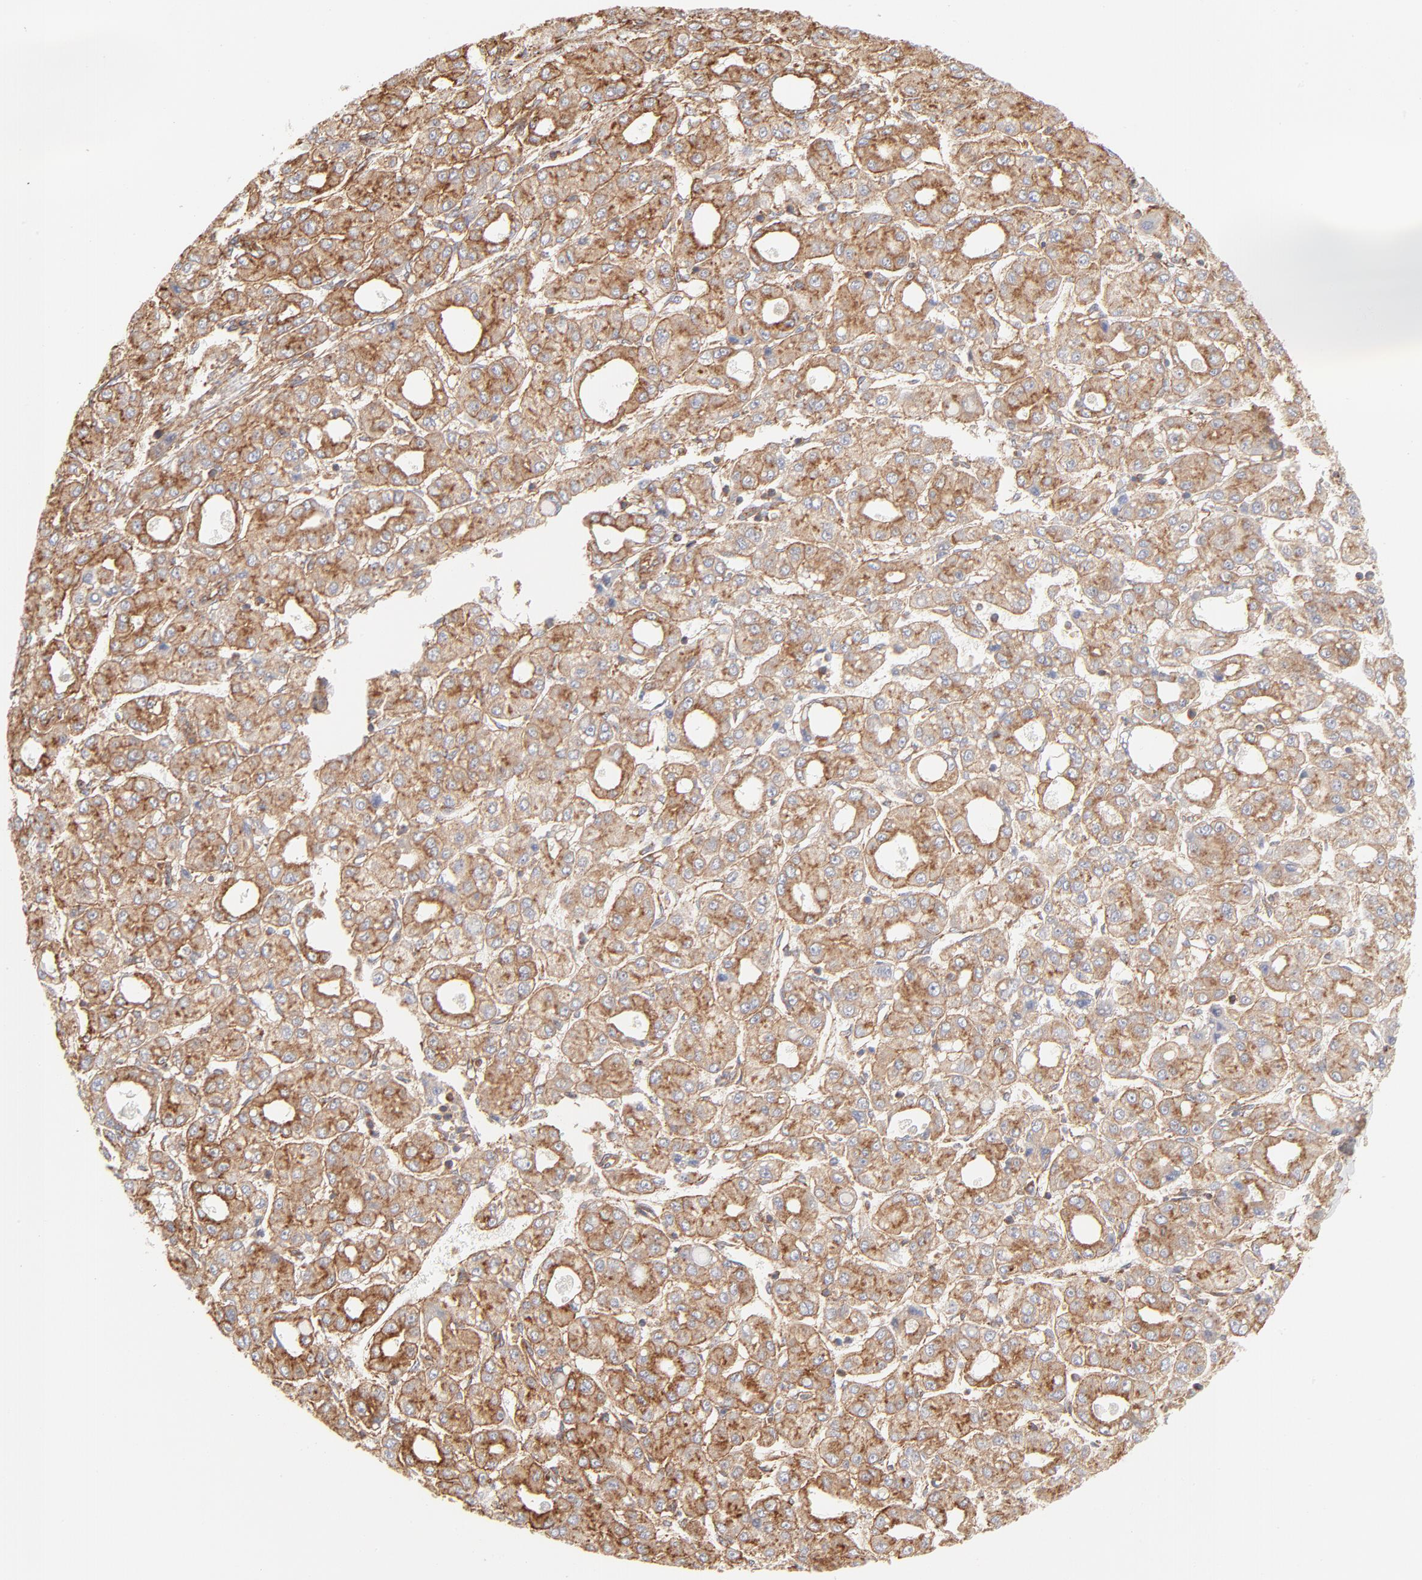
{"staining": {"intensity": "moderate", "quantity": ">75%", "location": "cytoplasmic/membranous"}, "tissue": "liver cancer", "cell_type": "Tumor cells", "image_type": "cancer", "snomed": [{"axis": "morphology", "description": "Carcinoma, Hepatocellular, NOS"}, {"axis": "topography", "description": "Liver"}], "caption": "Immunohistochemistry of hepatocellular carcinoma (liver) reveals medium levels of moderate cytoplasmic/membranous expression in approximately >75% of tumor cells.", "gene": "CLTB", "patient": {"sex": "male", "age": 69}}